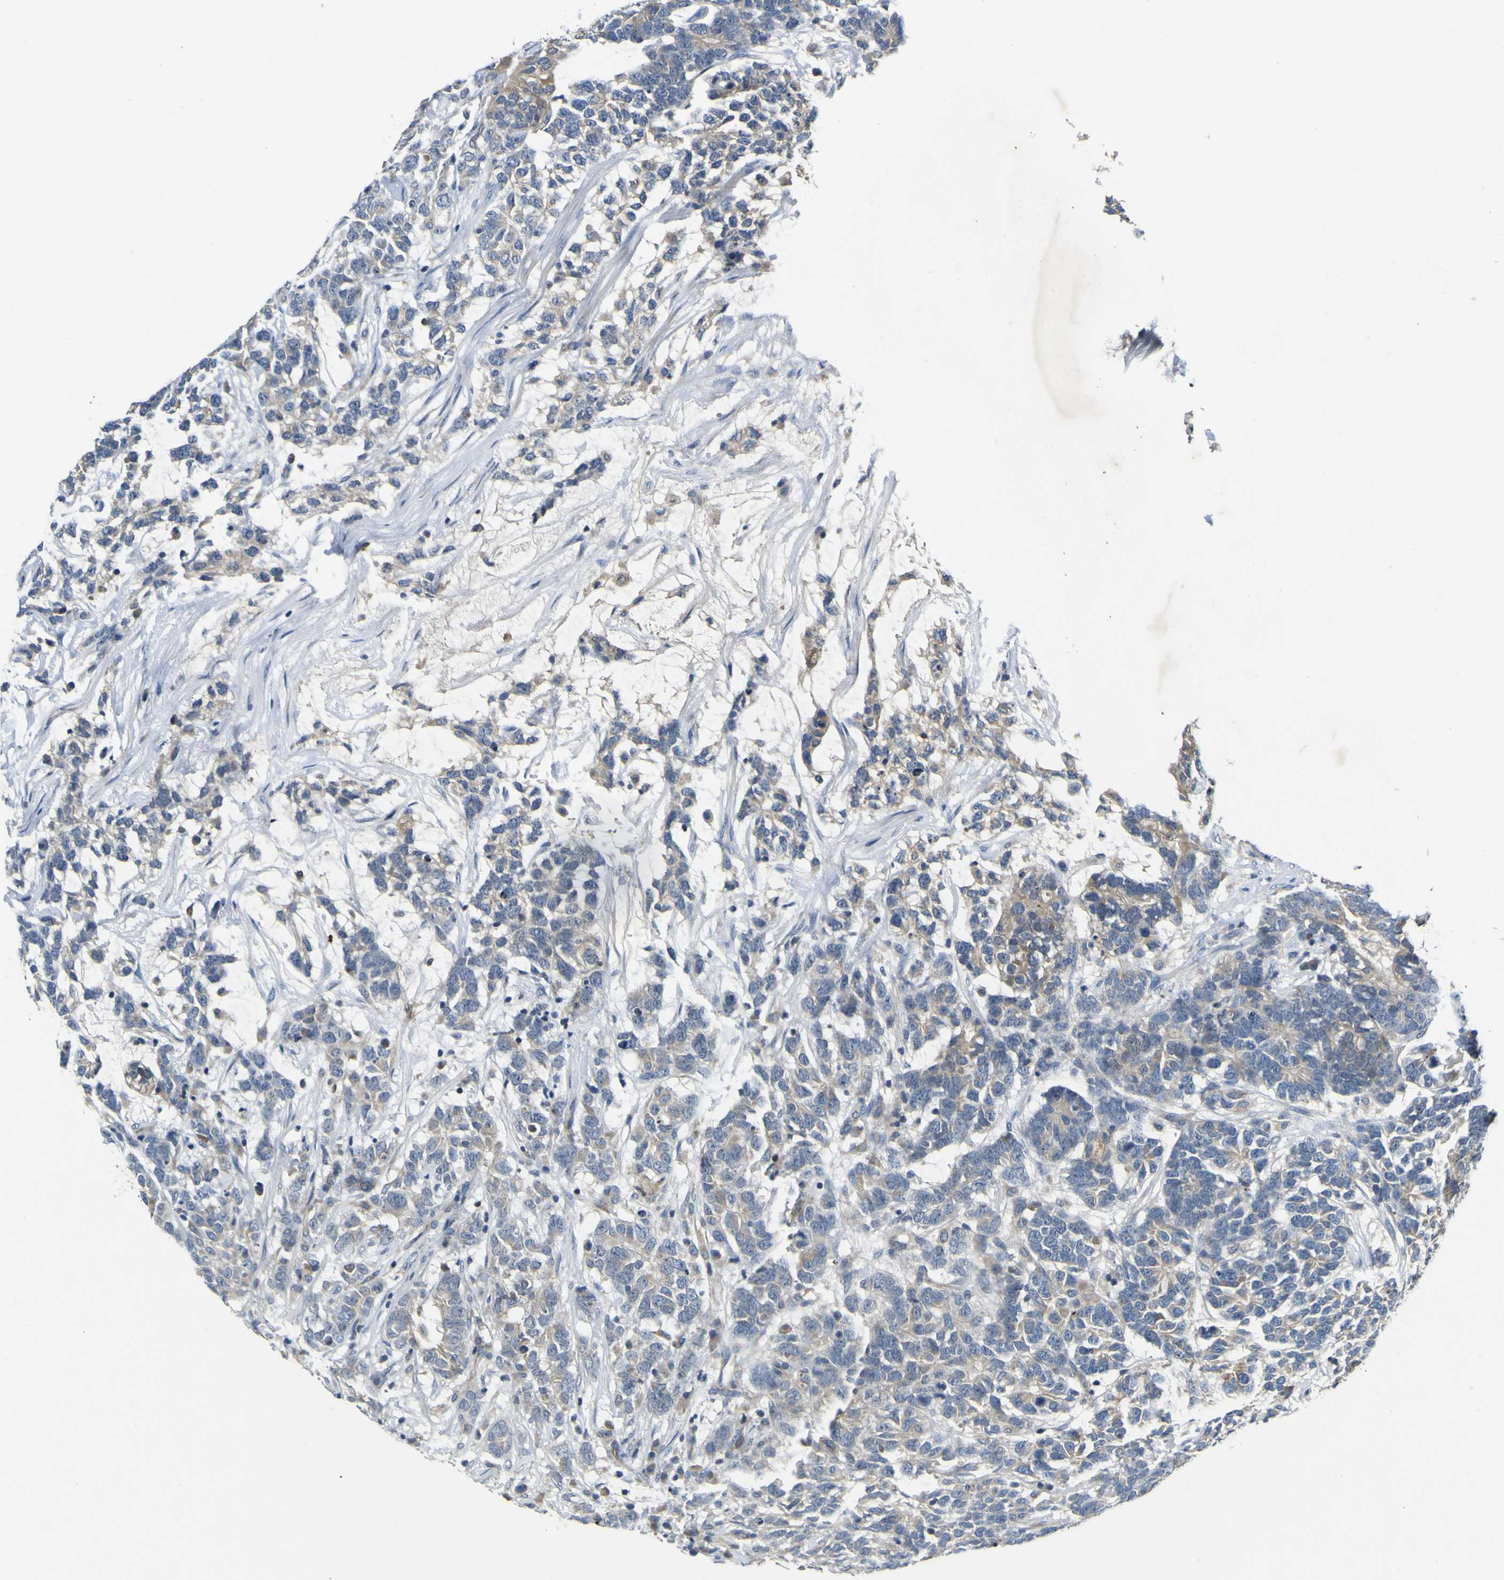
{"staining": {"intensity": "weak", "quantity": "25%-75%", "location": "cytoplasmic/membranous"}, "tissue": "testis cancer", "cell_type": "Tumor cells", "image_type": "cancer", "snomed": [{"axis": "morphology", "description": "Carcinoma, Embryonal, NOS"}, {"axis": "topography", "description": "Testis"}], "caption": "The image shows immunohistochemical staining of embryonal carcinoma (testis). There is weak cytoplasmic/membranous positivity is identified in approximately 25%-75% of tumor cells. (DAB = brown stain, brightfield microscopy at high magnification).", "gene": "LDLR", "patient": {"sex": "male", "age": 26}}